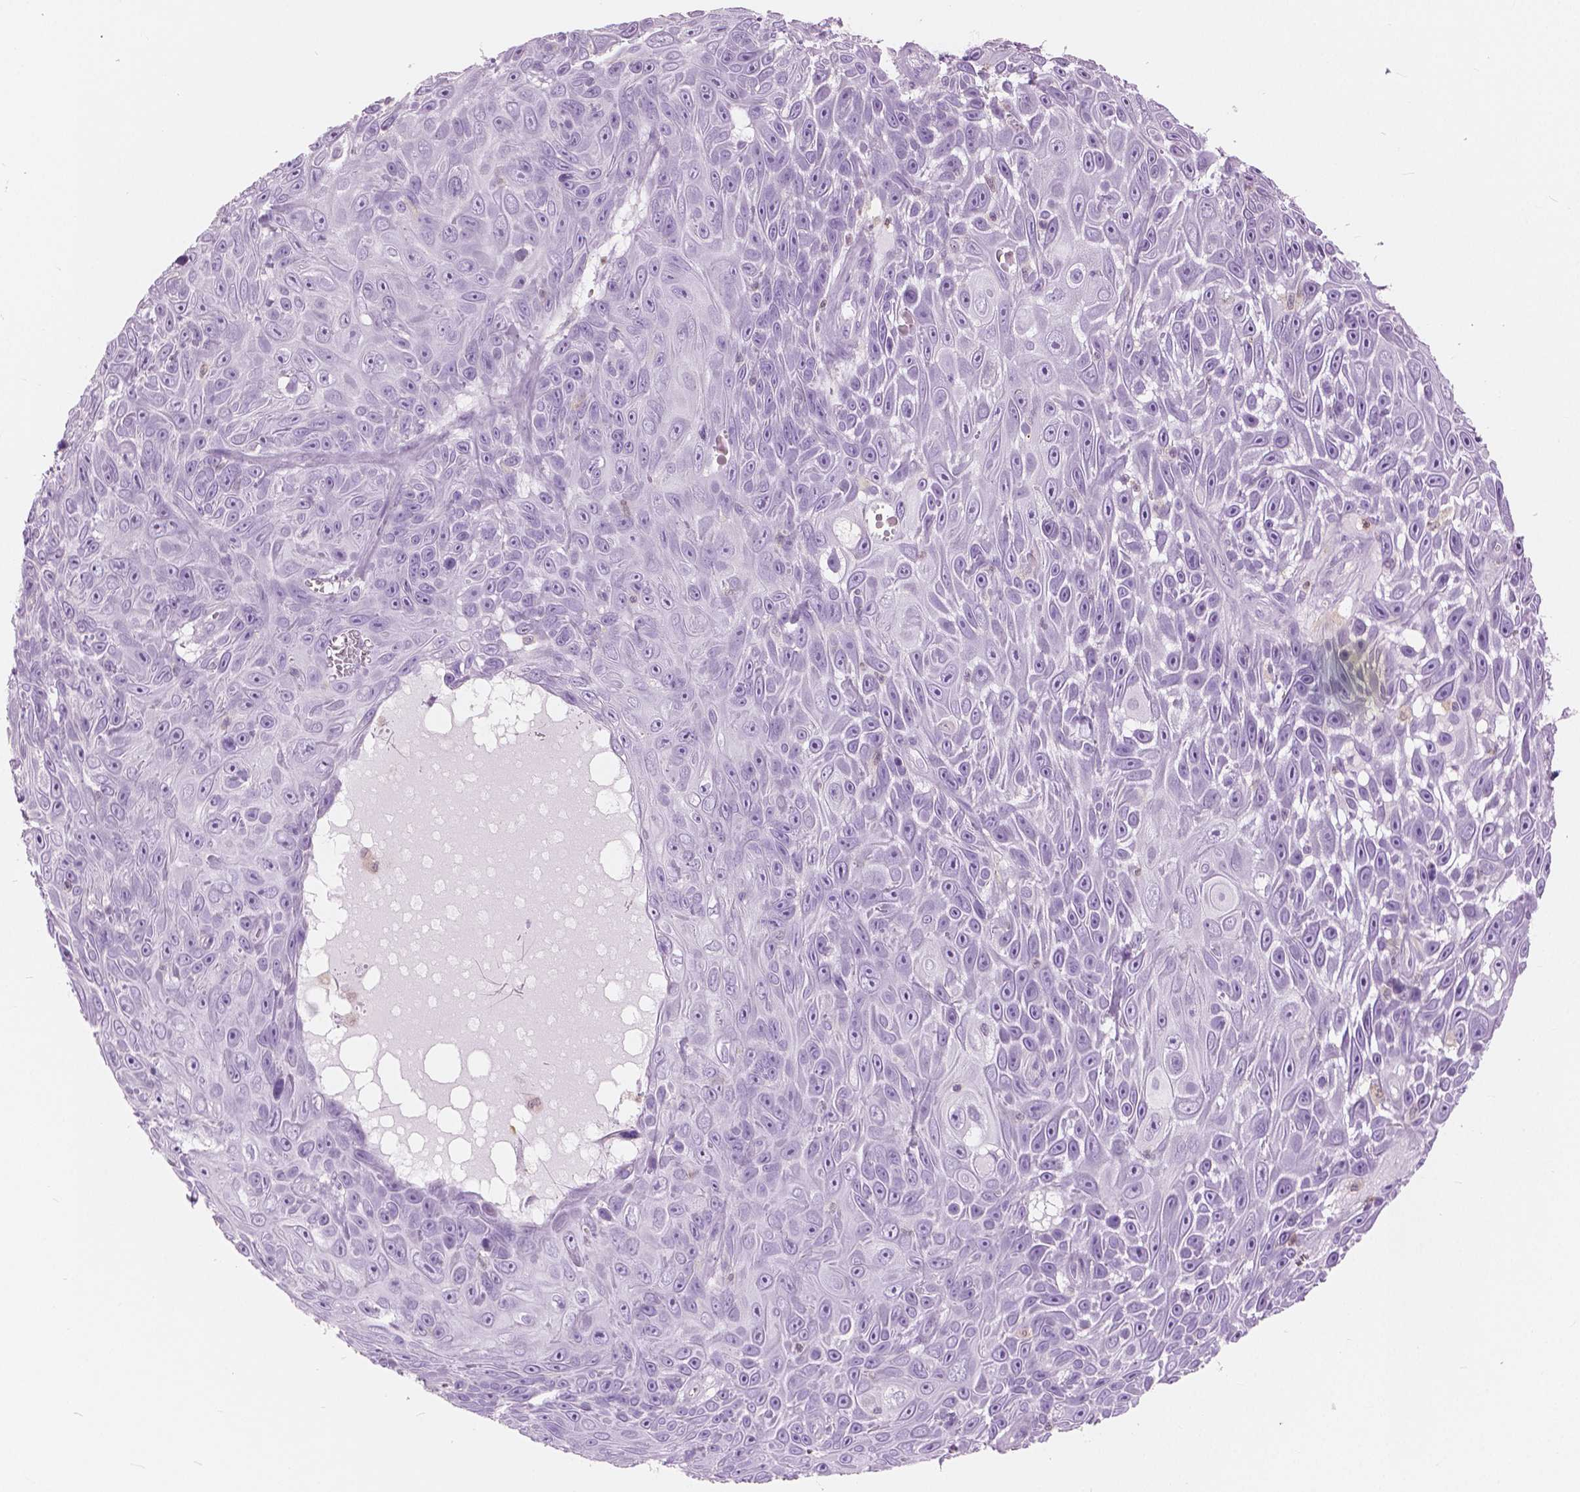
{"staining": {"intensity": "negative", "quantity": "none", "location": "none"}, "tissue": "skin cancer", "cell_type": "Tumor cells", "image_type": "cancer", "snomed": [{"axis": "morphology", "description": "Squamous cell carcinoma, NOS"}, {"axis": "topography", "description": "Skin"}], "caption": "A histopathology image of skin cancer (squamous cell carcinoma) stained for a protein demonstrates no brown staining in tumor cells.", "gene": "GALM", "patient": {"sex": "male", "age": 82}}